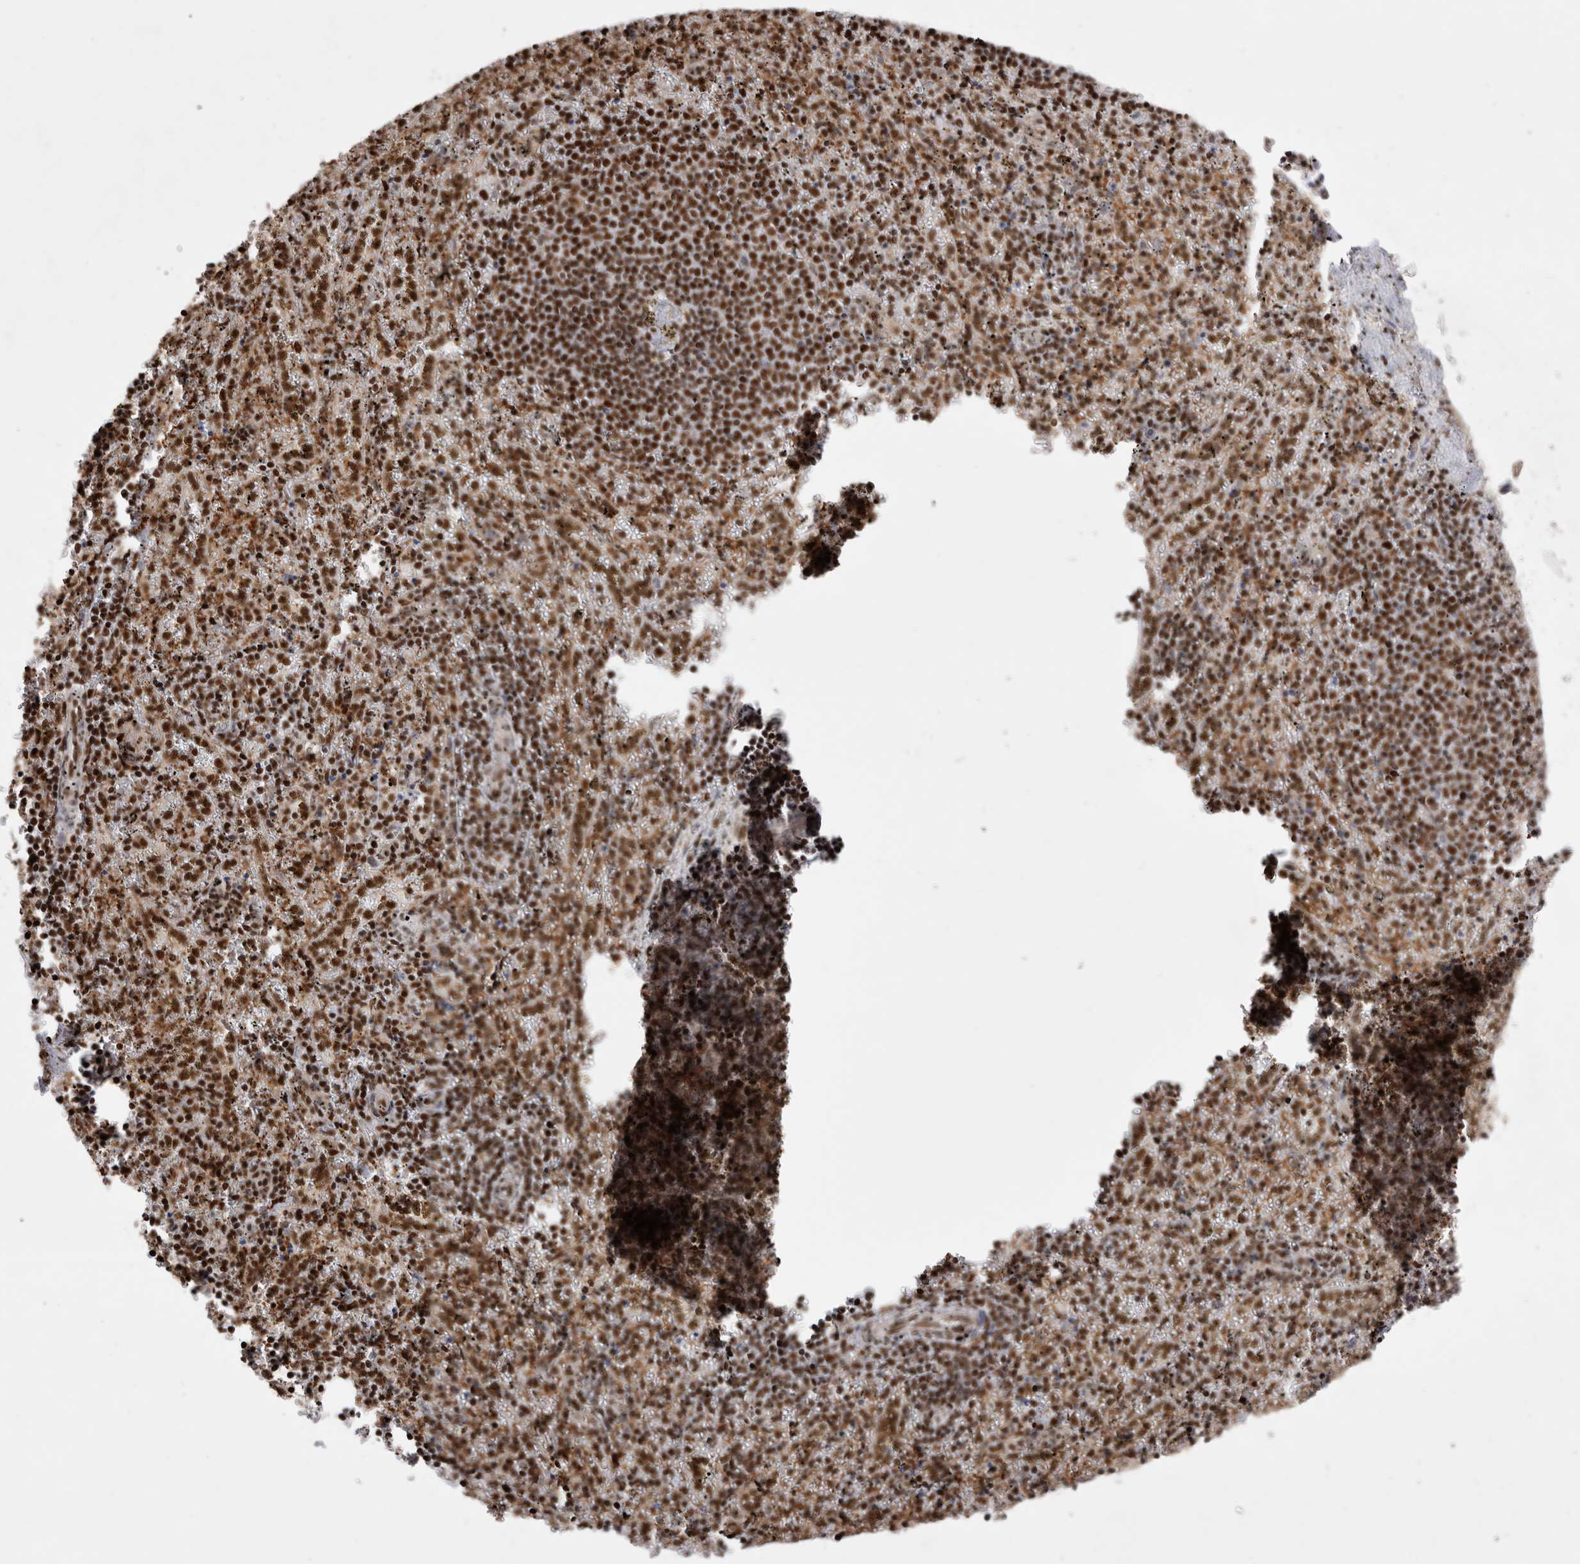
{"staining": {"intensity": "strong", "quantity": ">75%", "location": "nuclear"}, "tissue": "spleen", "cell_type": "Cells in red pulp", "image_type": "normal", "snomed": [{"axis": "morphology", "description": "Normal tissue, NOS"}, {"axis": "topography", "description": "Spleen"}], "caption": "Immunohistochemical staining of benign spleen displays >75% levels of strong nuclear protein positivity in about >75% of cells in red pulp. Nuclei are stained in blue.", "gene": "EYA2", "patient": {"sex": "male", "age": 11}}